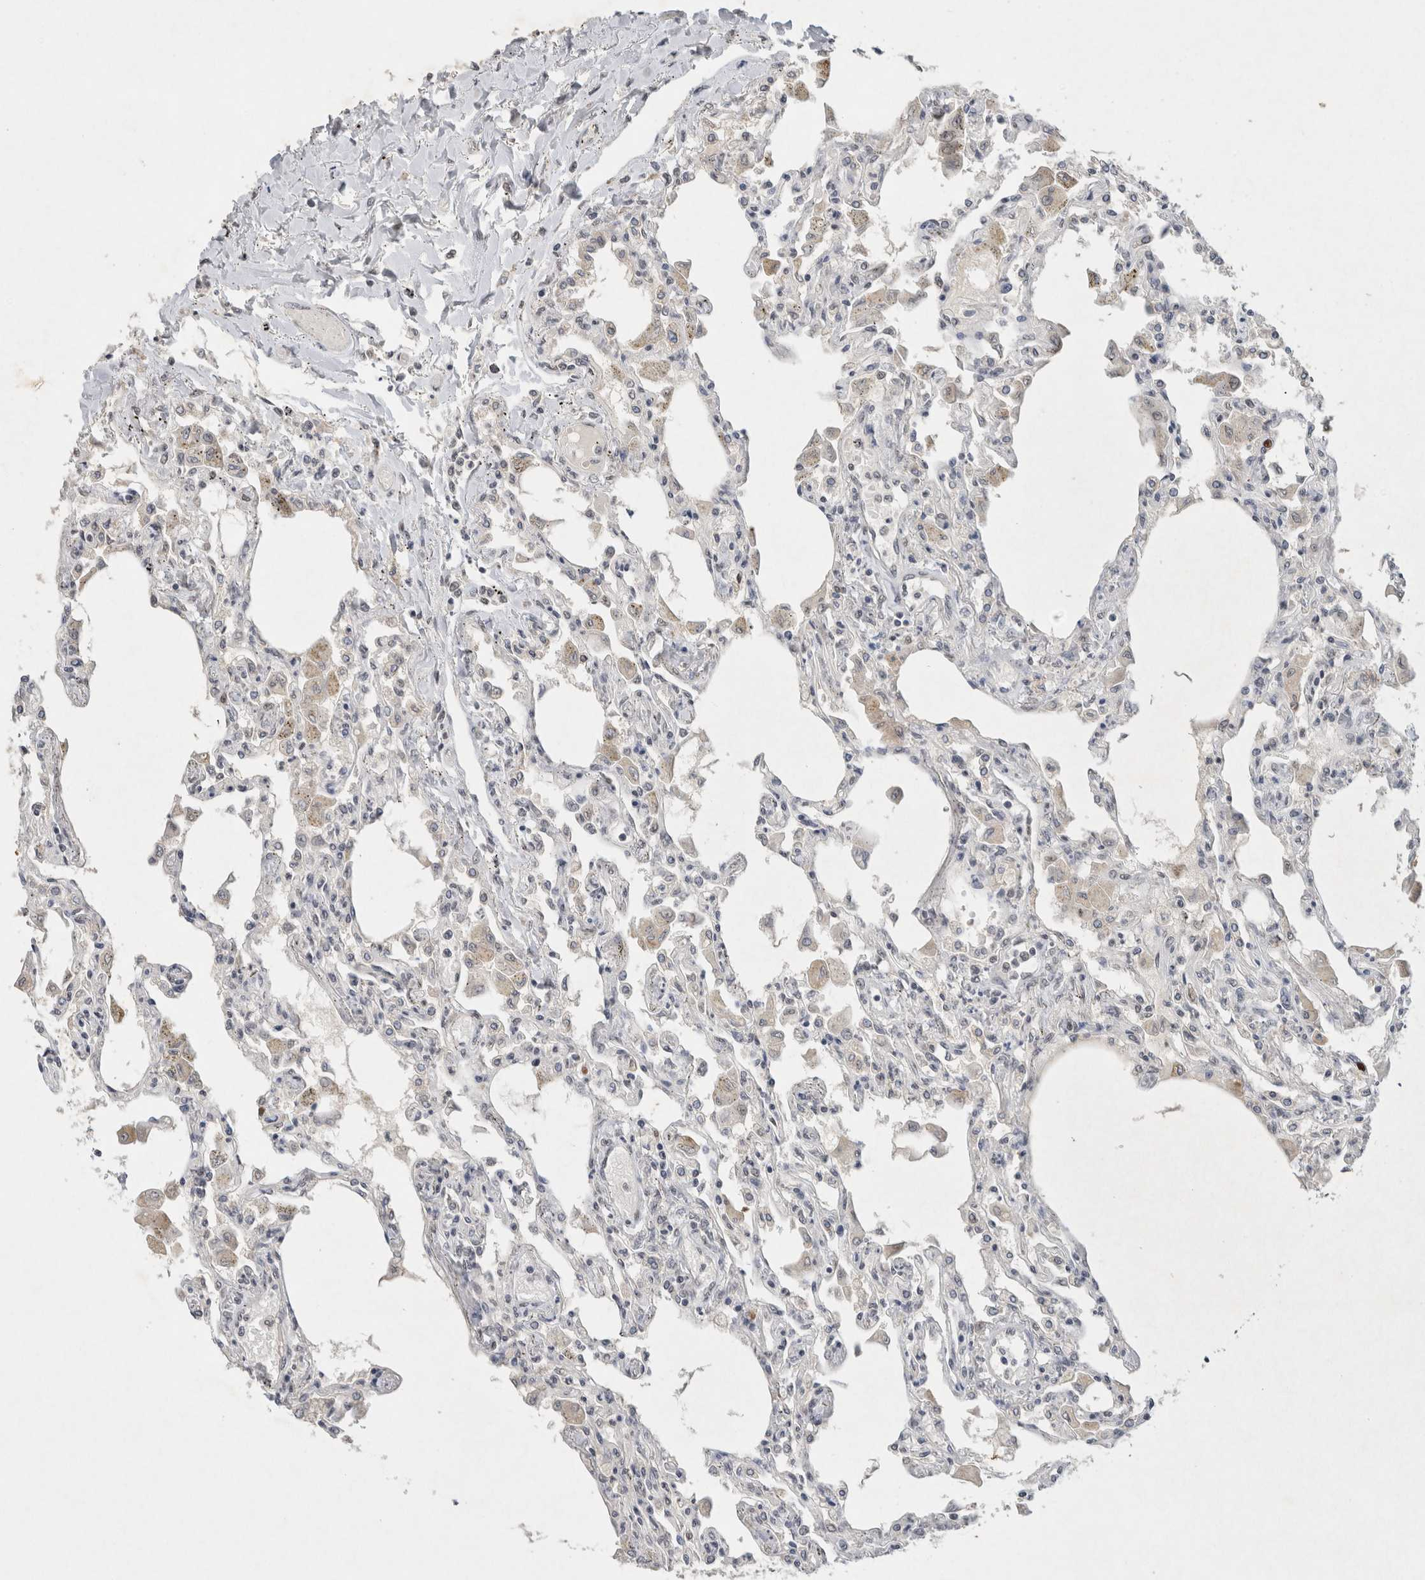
{"staining": {"intensity": "moderate", "quantity": "<25%", "location": "nuclear"}, "tissue": "lung", "cell_type": "Alveolar cells", "image_type": "normal", "snomed": [{"axis": "morphology", "description": "Normal tissue, NOS"}, {"axis": "topography", "description": "Bronchus"}, {"axis": "topography", "description": "Lung"}], "caption": "The histopathology image shows staining of unremarkable lung, revealing moderate nuclear protein expression (brown color) within alveolar cells.", "gene": "DDX42", "patient": {"sex": "female", "age": 49}}